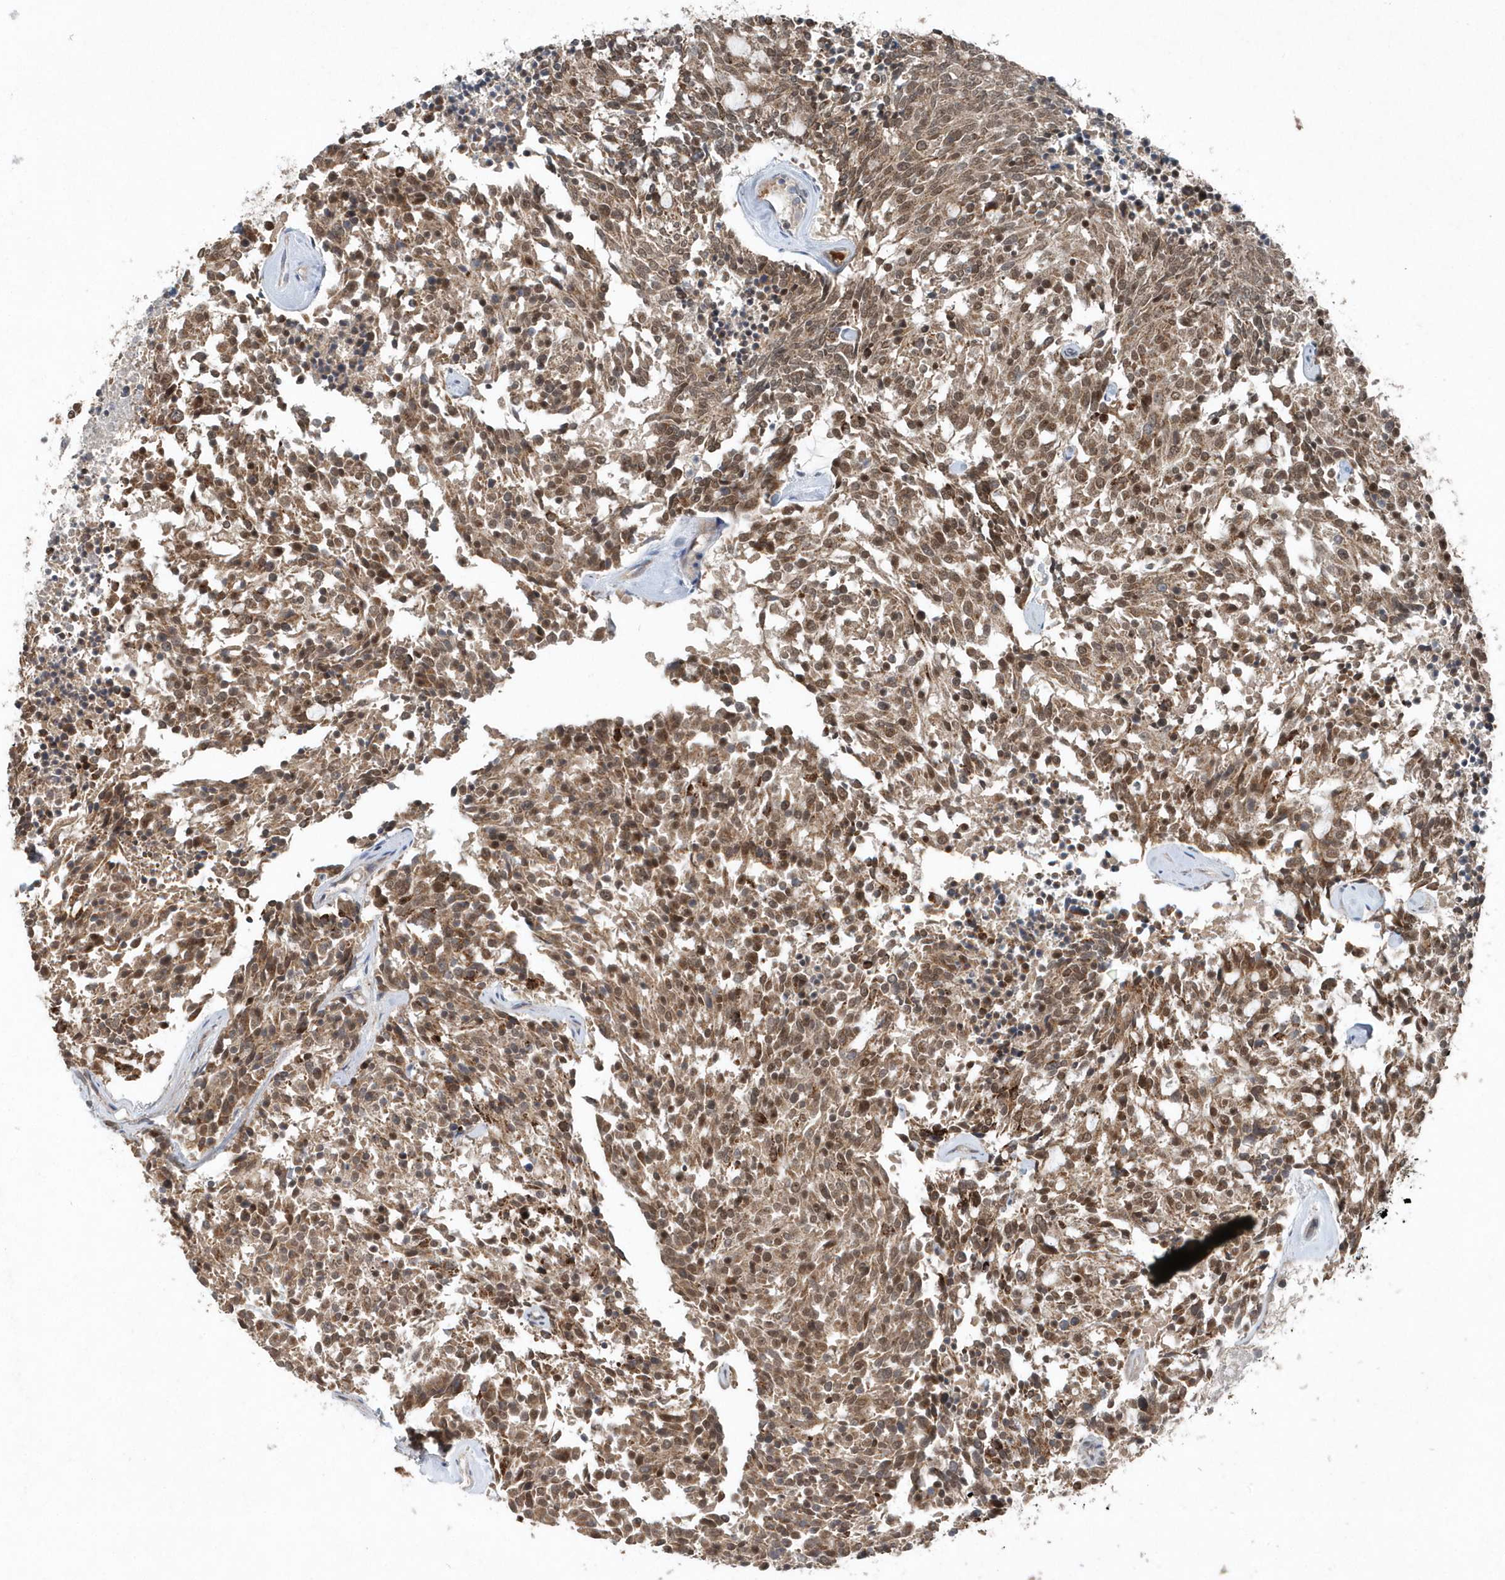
{"staining": {"intensity": "moderate", "quantity": ">75%", "location": "cytoplasmic/membranous,nuclear"}, "tissue": "carcinoid", "cell_type": "Tumor cells", "image_type": "cancer", "snomed": [{"axis": "morphology", "description": "Carcinoid, malignant, NOS"}, {"axis": "topography", "description": "Pancreas"}], "caption": "Protein analysis of malignant carcinoid tissue shows moderate cytoplasmic/membranous and nuclear positivity in about >75% of tumor cells.", "gene": "QTRT2", "patient": {"sex": "female", "age": 54}}